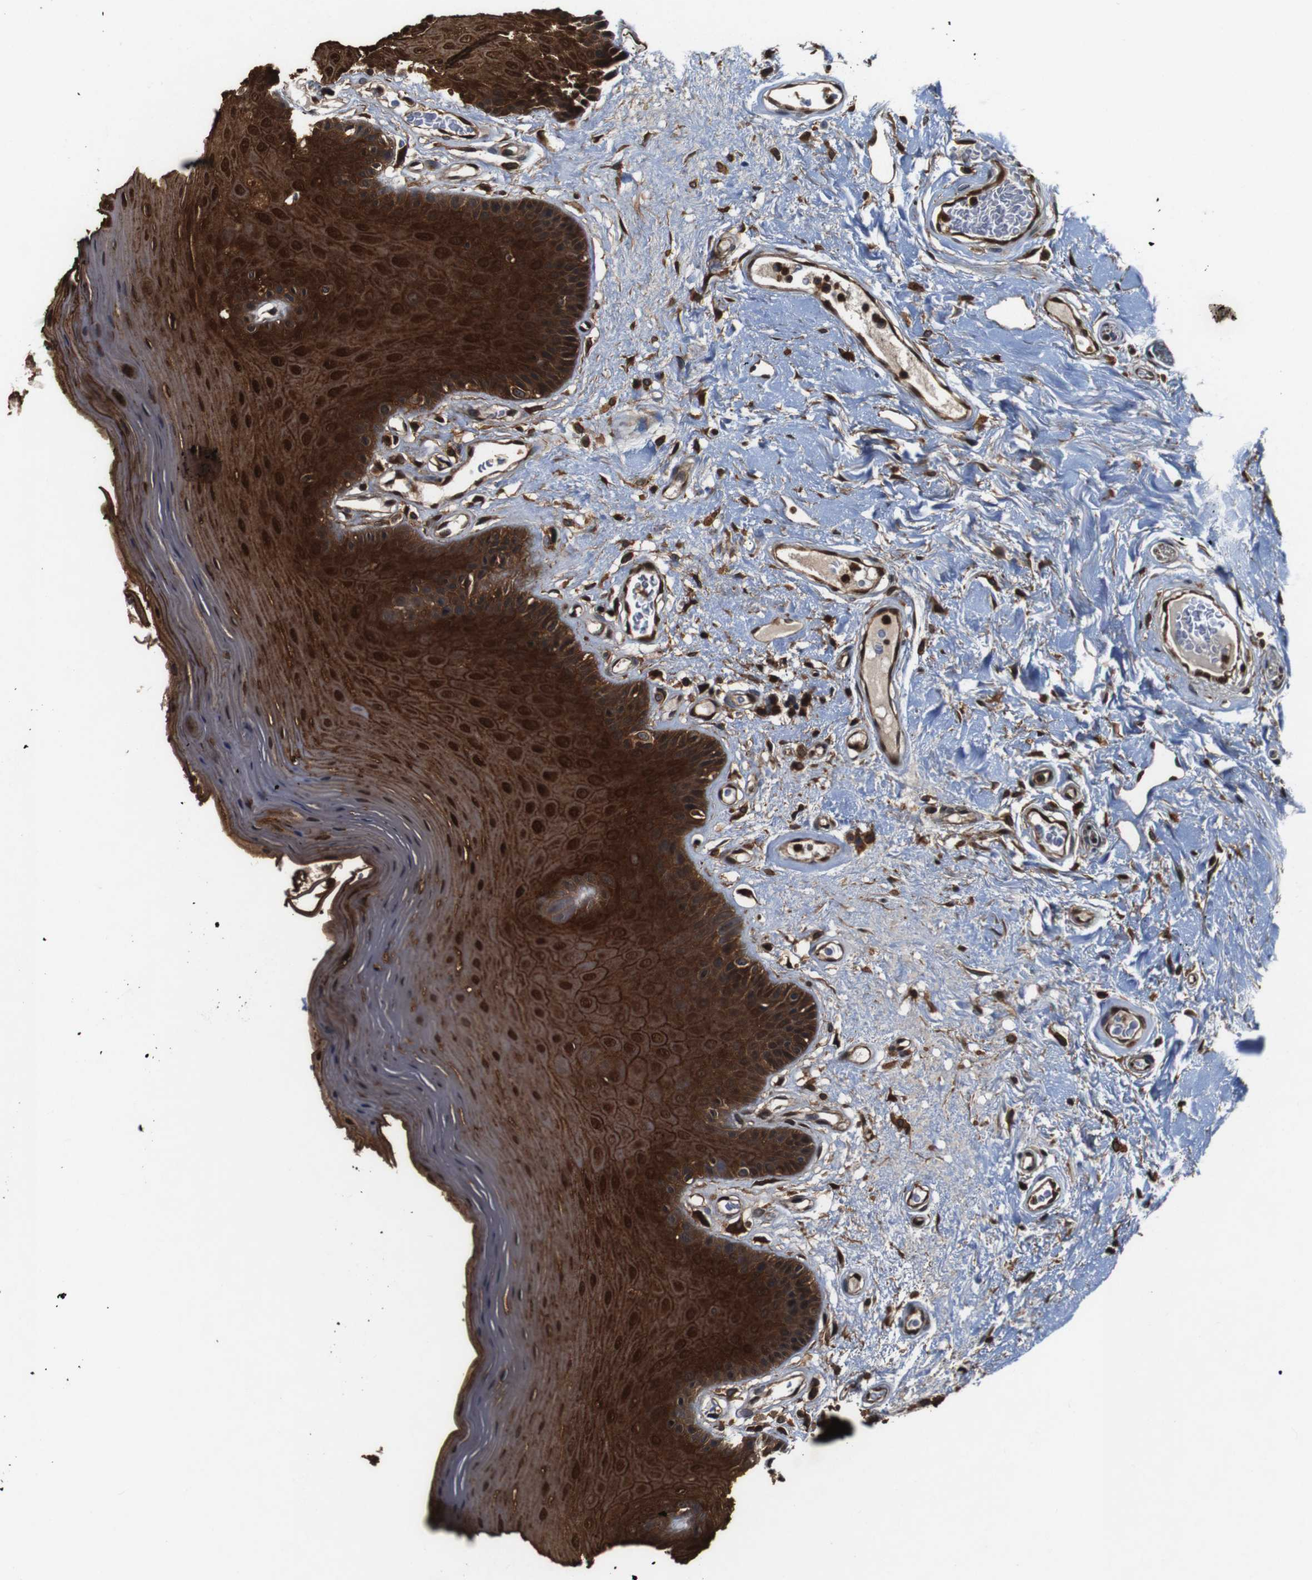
{"staining": {"intensity": "strong", "quantity": ">75%", "location": "cytoplasmic/membranous,nuclear"}, "tissue": "oral mucosa", "cell_type": "Squamous epithelial cells", "image_type": "normal", "snomed": [{"axis": "morphology", "description": "Normal tissue, NOS"}, {"axis": "morphology", "description": "Squamous cell carcinoma, NOS"}, {"axis": "topography", "description": "Skeletal muscle"}, {"axis": "topography", "description": "Adipose tissue"}, {"axis": "topography", "description": "Vascular tissue"}, {"axis": "topography", "description": "Oral tissue"}, {"axis": "topography", "description": "Peripheral nerve tissue"}, {"axis": "topography", "description": "Head-Neck"}], "caption": "Immunohistochemical staining of normal human oral mucosa shows >75% levels of strong cytoplasmic/membranous,nuclear protein expression in approximately >75% of squamous epithelial cells.", "gene": "ANXA1", "patient": {"sex": "male", "age": 71}}